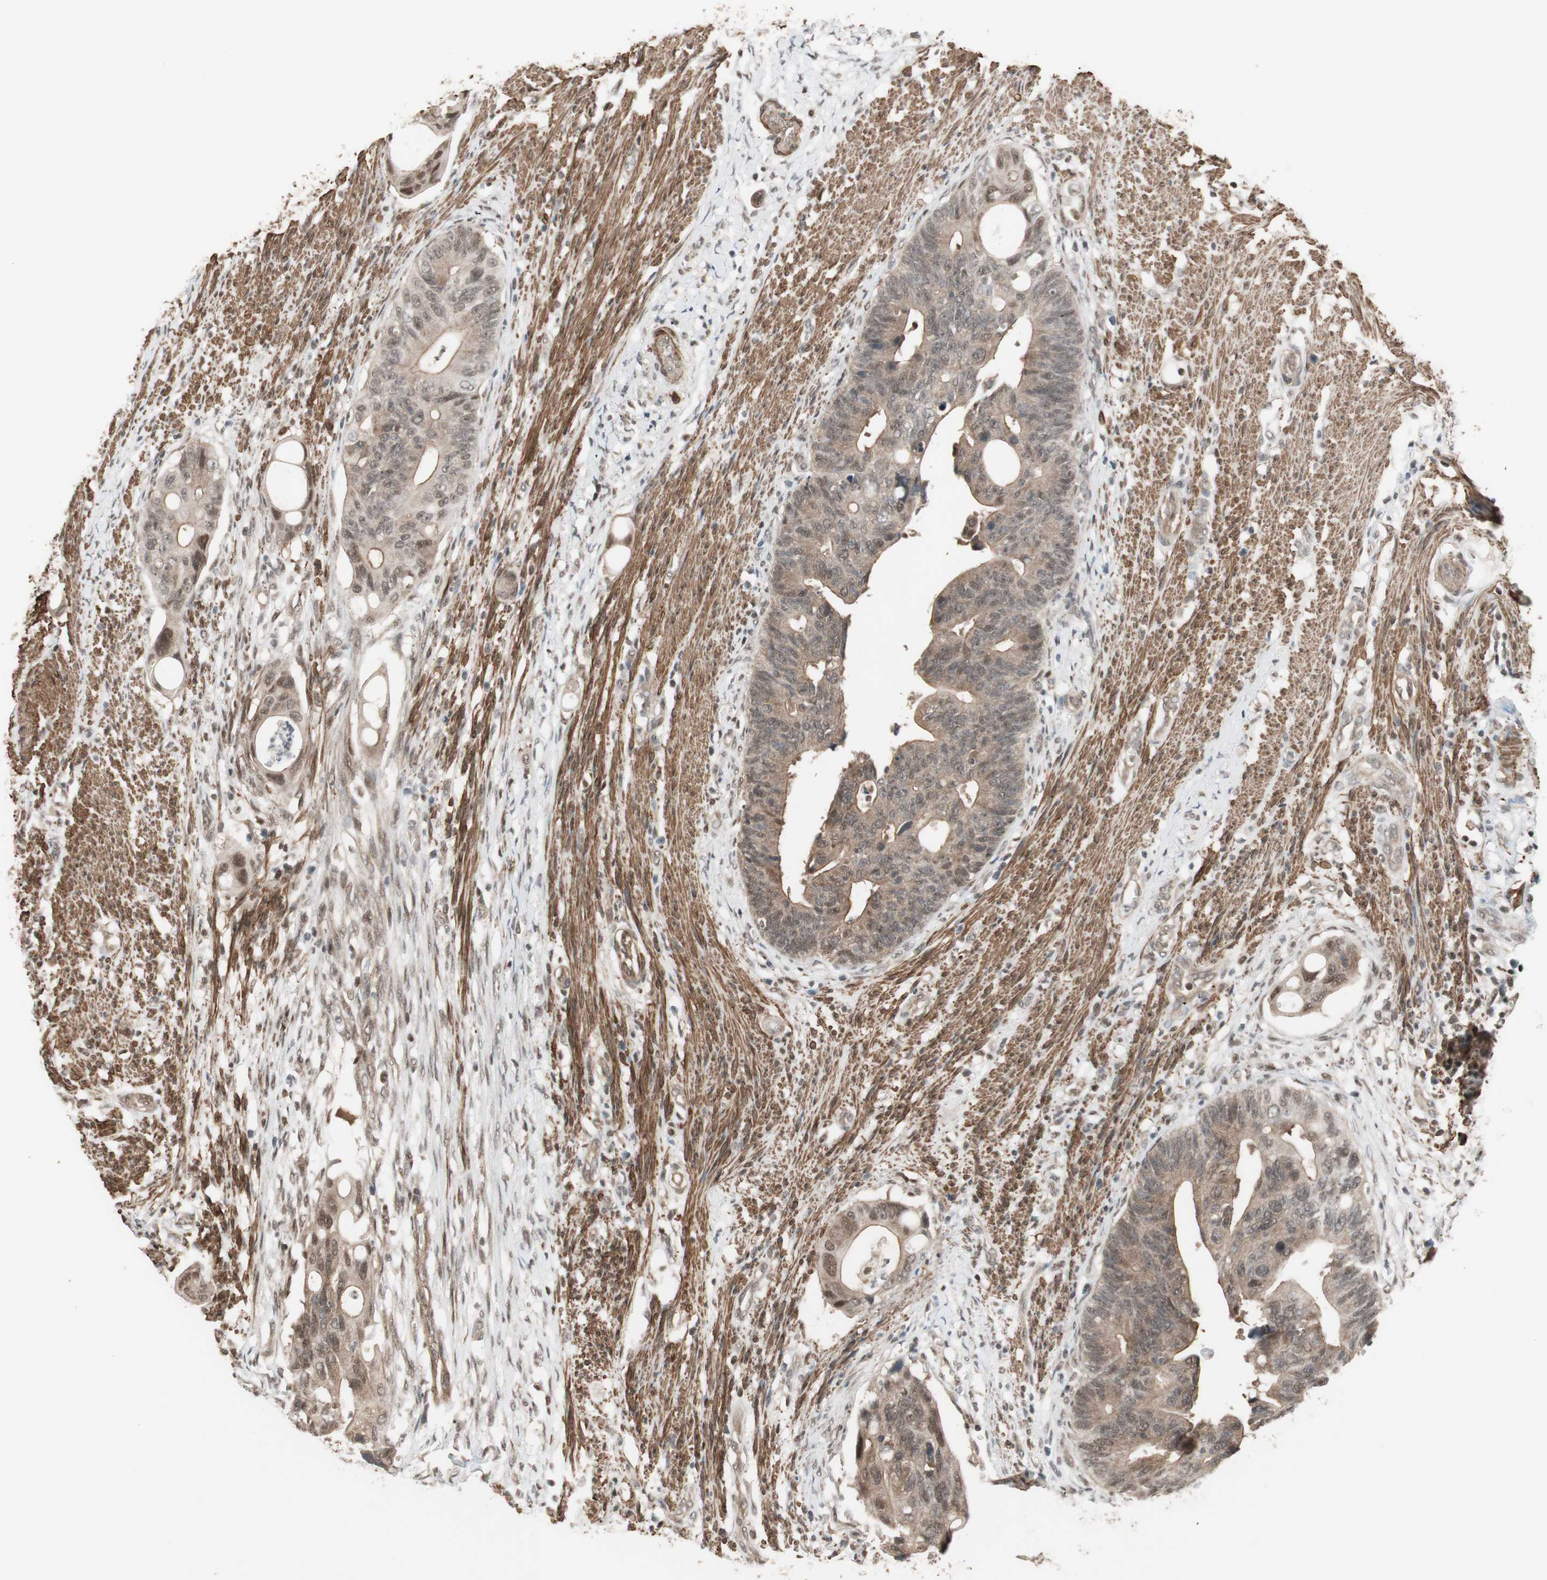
{"staining": {"intensity": "weak", "quantity": ">75%", "location": "cytoplasmic/membranous"}, "tissue": "colorectal cancer", "cell_type": "Tumor cells", "image_type": "cancer", "snomed": [{"axis": "morphology", "description": "Adenocarcinoma, NOS"}, {"axis": "topography", "description": "Colon"}], "caption": "Weak cytoplasmic/membranous protein staining is appreciated in approximately >75% of tumor cells in colorectal adenocarcinoma.", "gene": "DRAP1", "patient": {"sex": "female", "age": 57}}